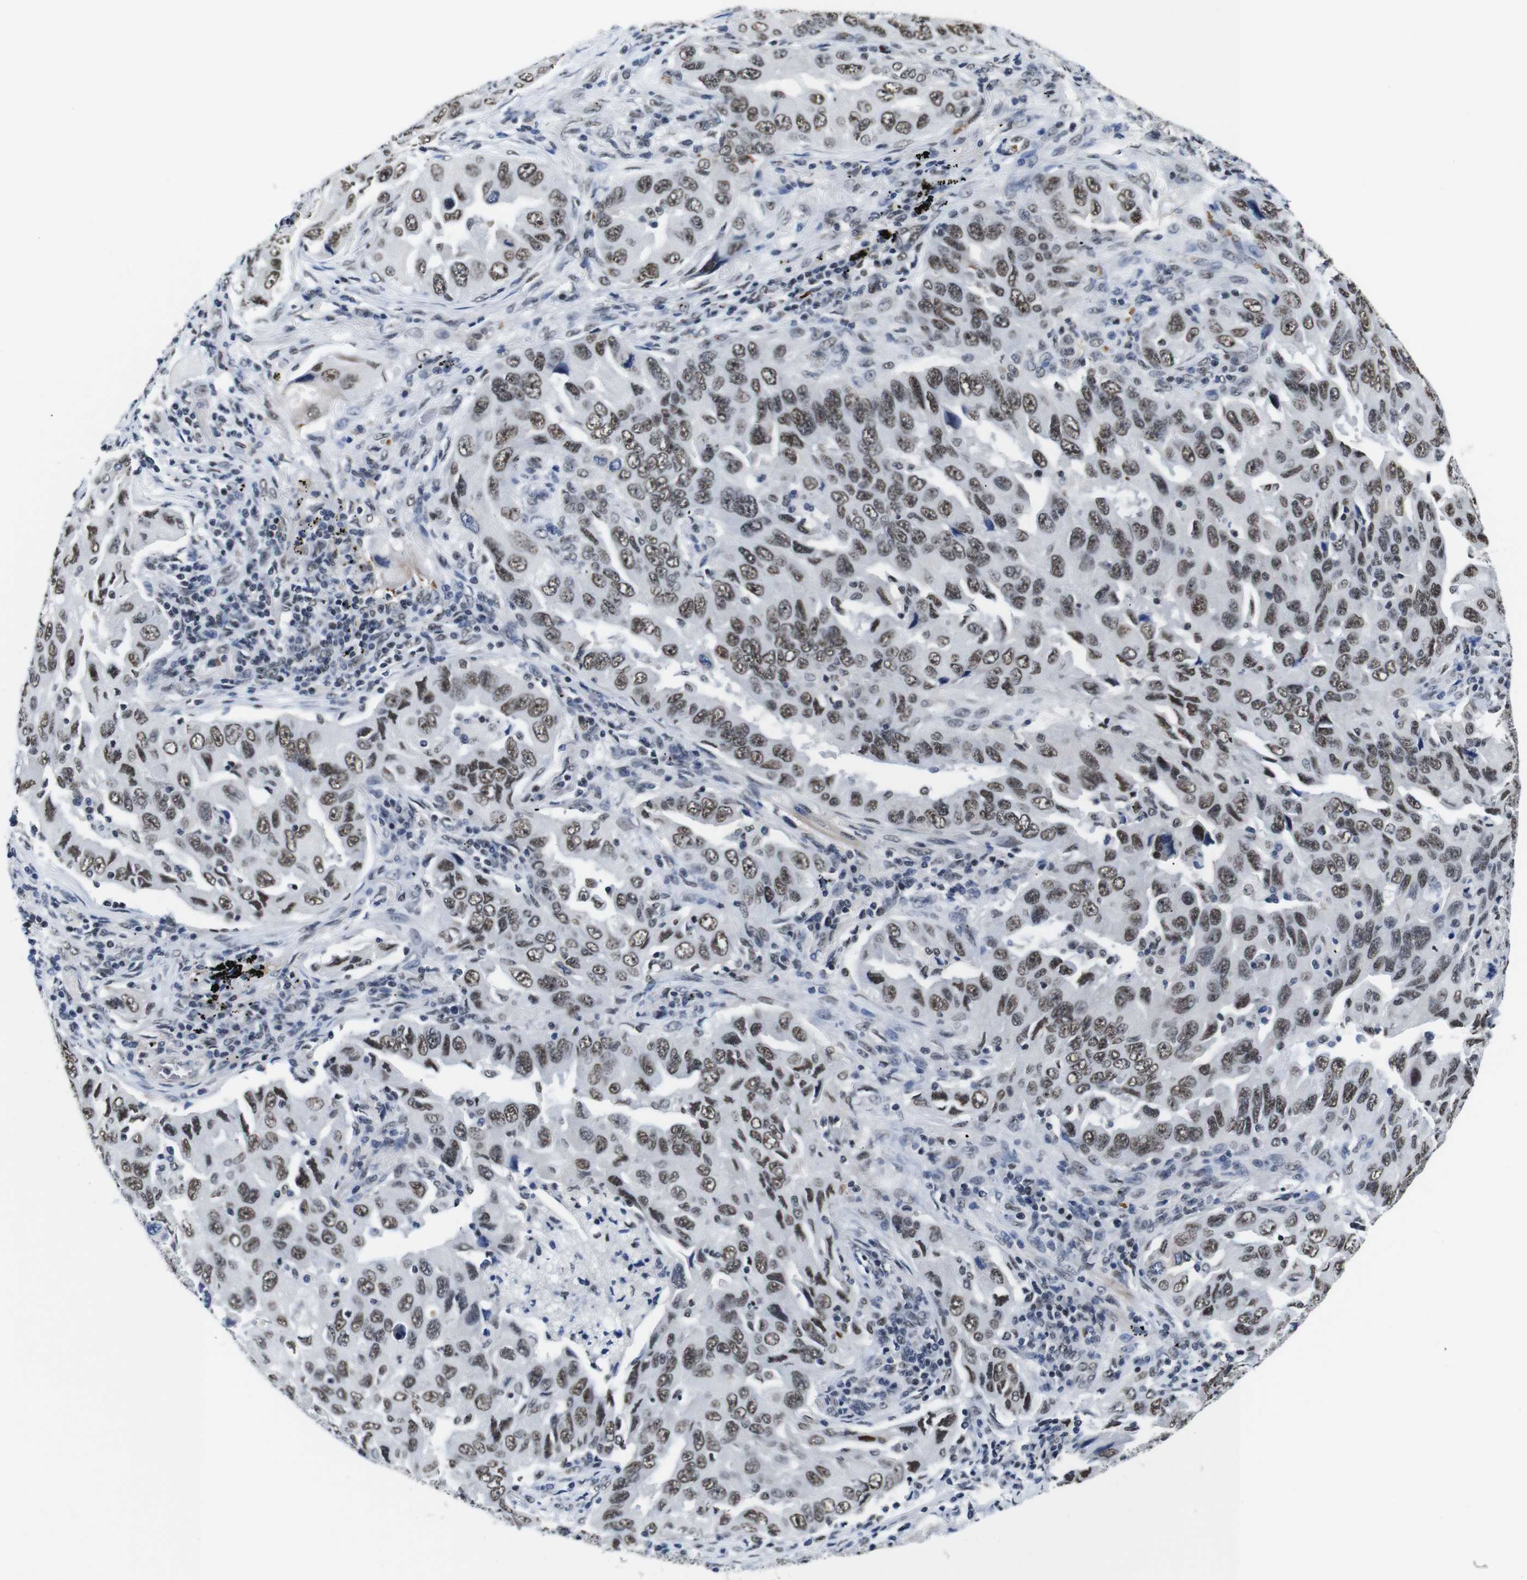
{"staining": {"intensity": "moderate", "quantity": ">75%", "location": "nuclear"}, "tissue": "lung cancer", "cell_type": "Tumor cells", "image_type": "cancer", "snomed": [{"axis": "morphology", "description": "Adenocarcinoma, NOS"}, {"axis": "topography", "description": "Lung"}], "caption": "An image of human adenocarcinoma (lung) stained for a protein demonstrates moderate nuclear brown staining in tumor cells. The staining was performed using DAB (3,3'-diaminobenzidine) to visualize the protein expression in brown, while the nuclei were stained in blue with hematoxylin (Magnification: 20x).", "gene": "ILDR2", "patient": {"sex": "female", "age": 65}}